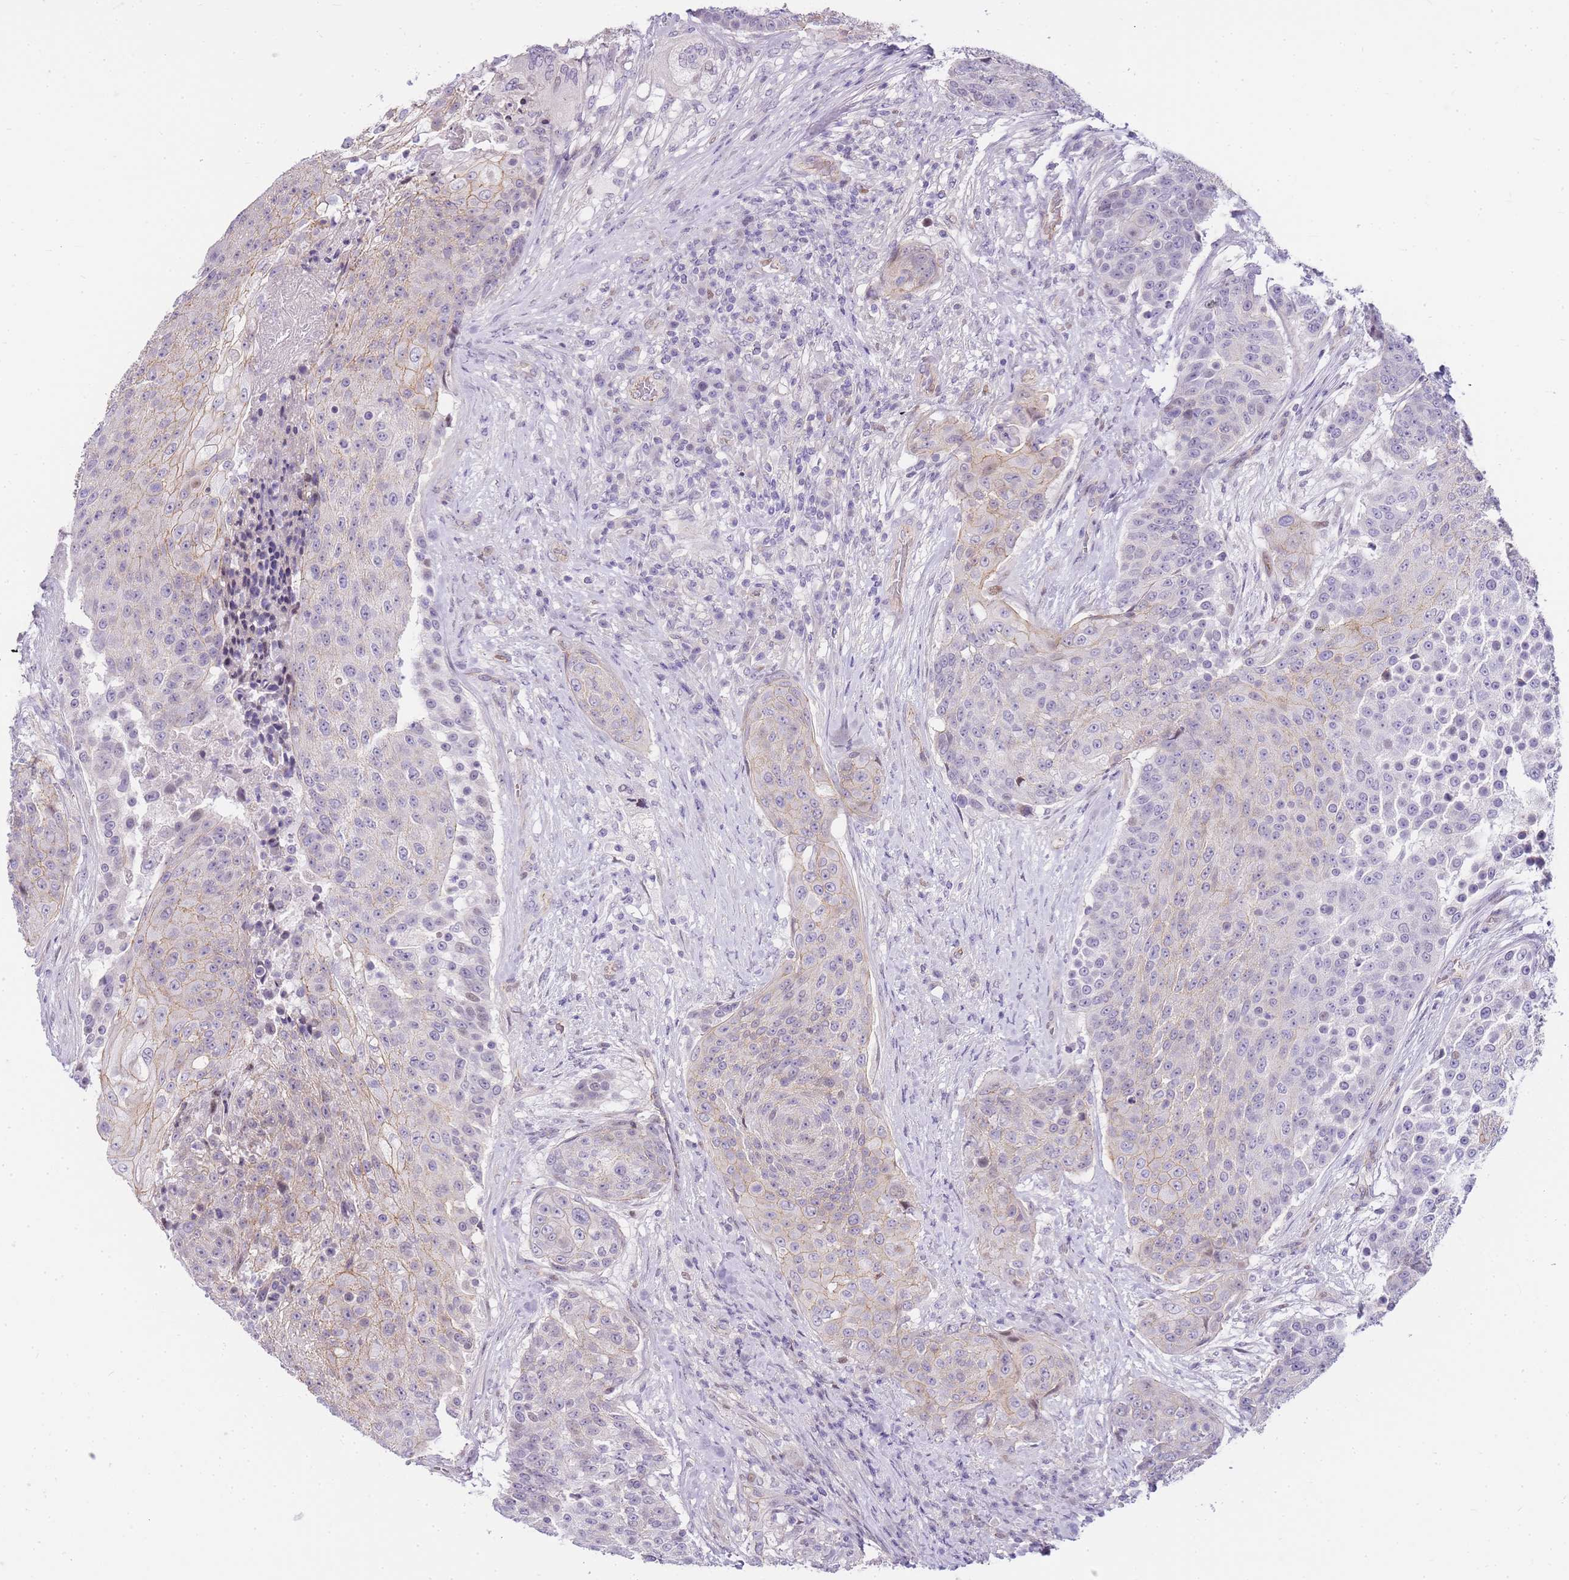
{"staining": {"intensity": "weak", "quantity": "<25%", "location": "cytoplasmic/membranous"}, "tissue": "urothelial cancer", "cell_type": "Tumor cells", "image_type": "cancer", "snomed": [{"axis": "morphology", "description": "Urothelial carcinoma, High grade"}, {"axis": "topography", "description": "Urinary bladder"}], "caption": "This is a image of immunohistochemistry staining of high-grade urothelial carcinoma, which shows no positivity in tumor cells.", "gene": "CLBA1", "patient": {"sex": "female", "age": 63}}